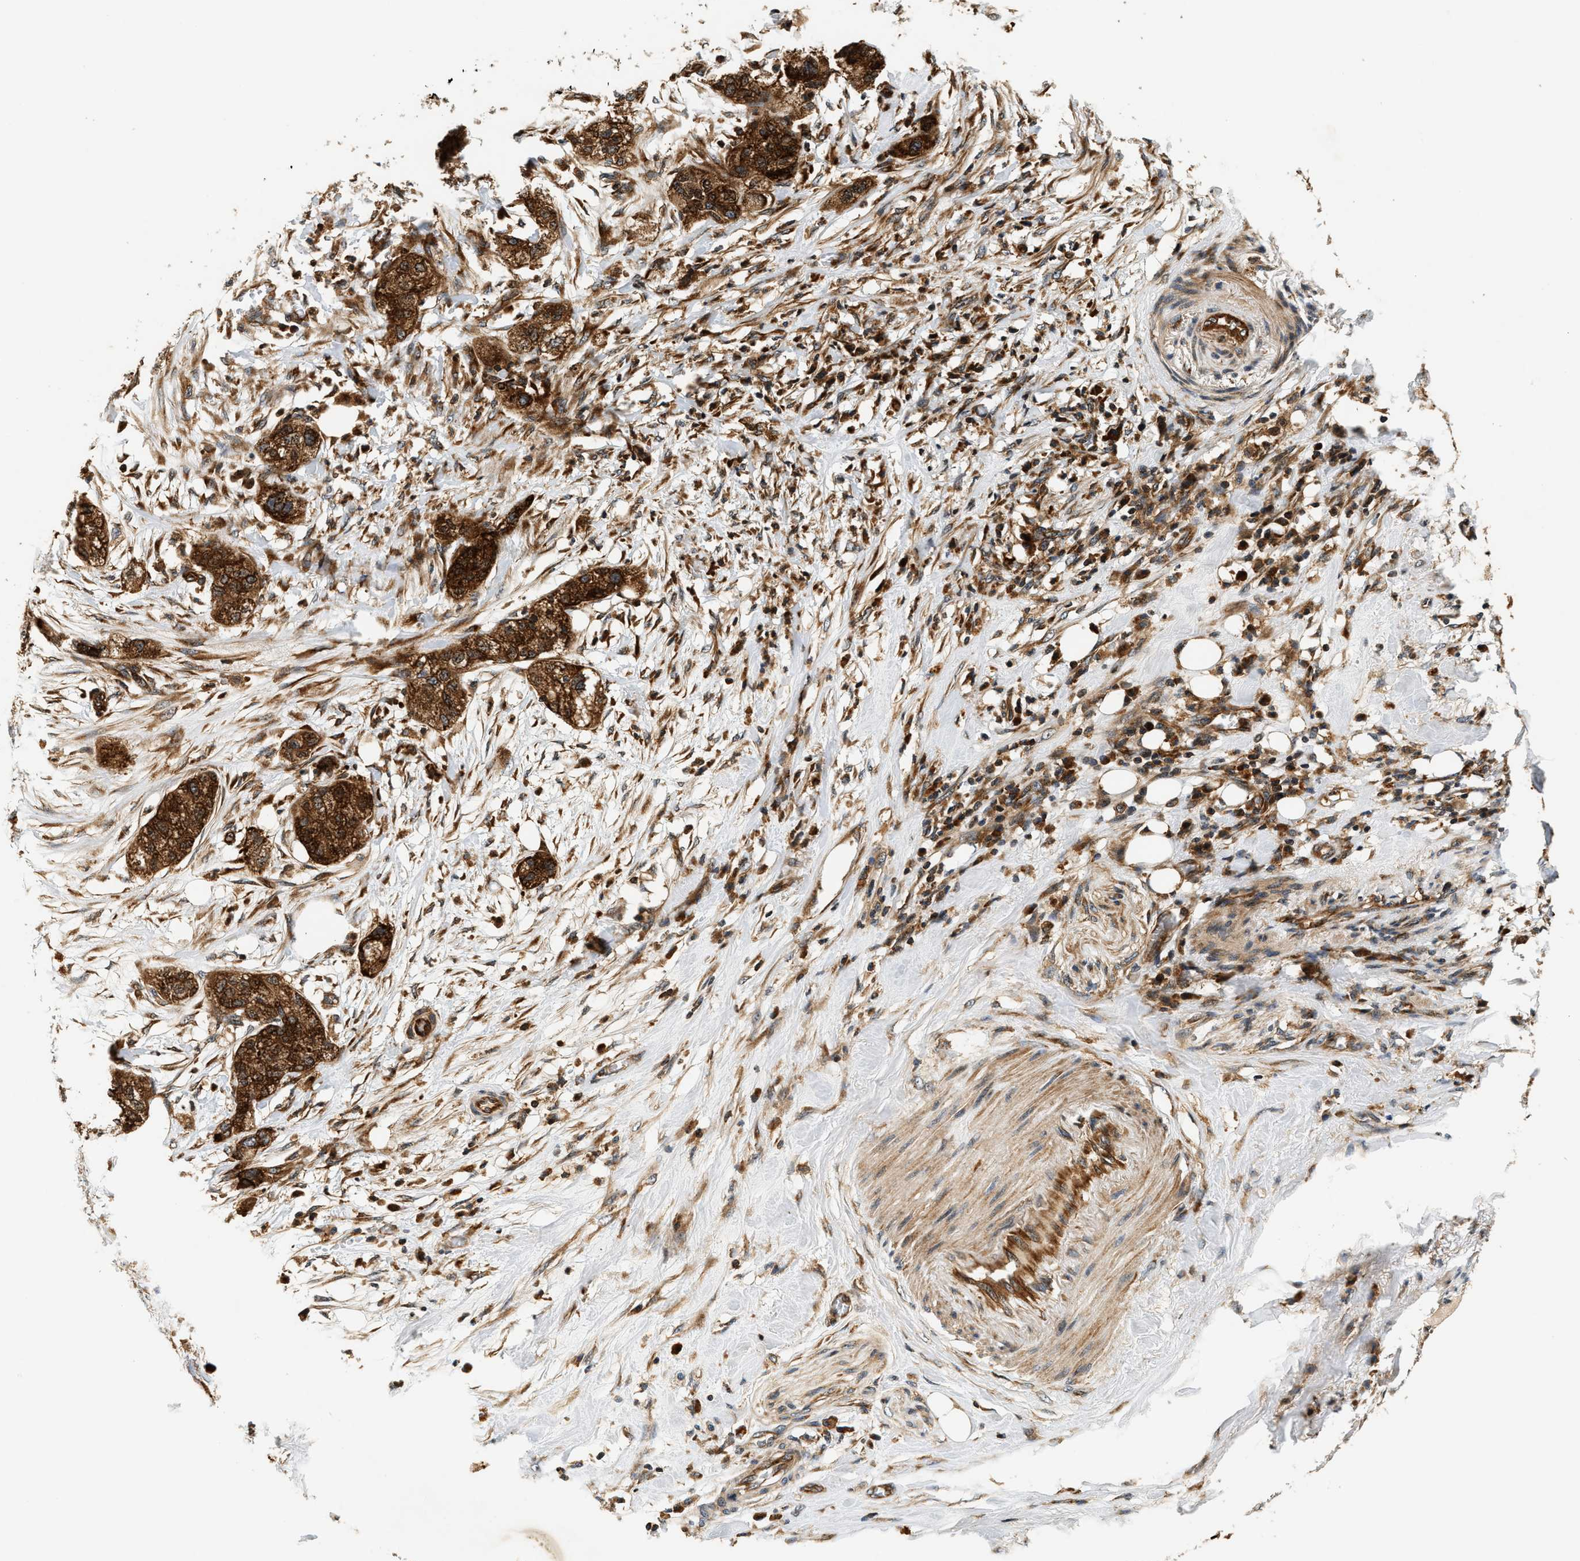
{"staining": {"intensity": "strong", "quantity": ">75%", "location": "cytoplasmic/membranous"}, "tissue": "pancreatic cancer", "cell_type": "Tumor cells", "image_type": "cancer", "snomed": [{"axis": "morphology", "description": "Adenocarcinoma, NOS"}, {"axis": "topography", "description": "Pancreas"}], "caption": "Protein expression by IHC demonstrates strong cytoplasmic/membranous positivity in about >75% of tumor cells in pancreatic cancer.", "gene": "SAMD9", "patient": {"sex": "female", "age": 78}}